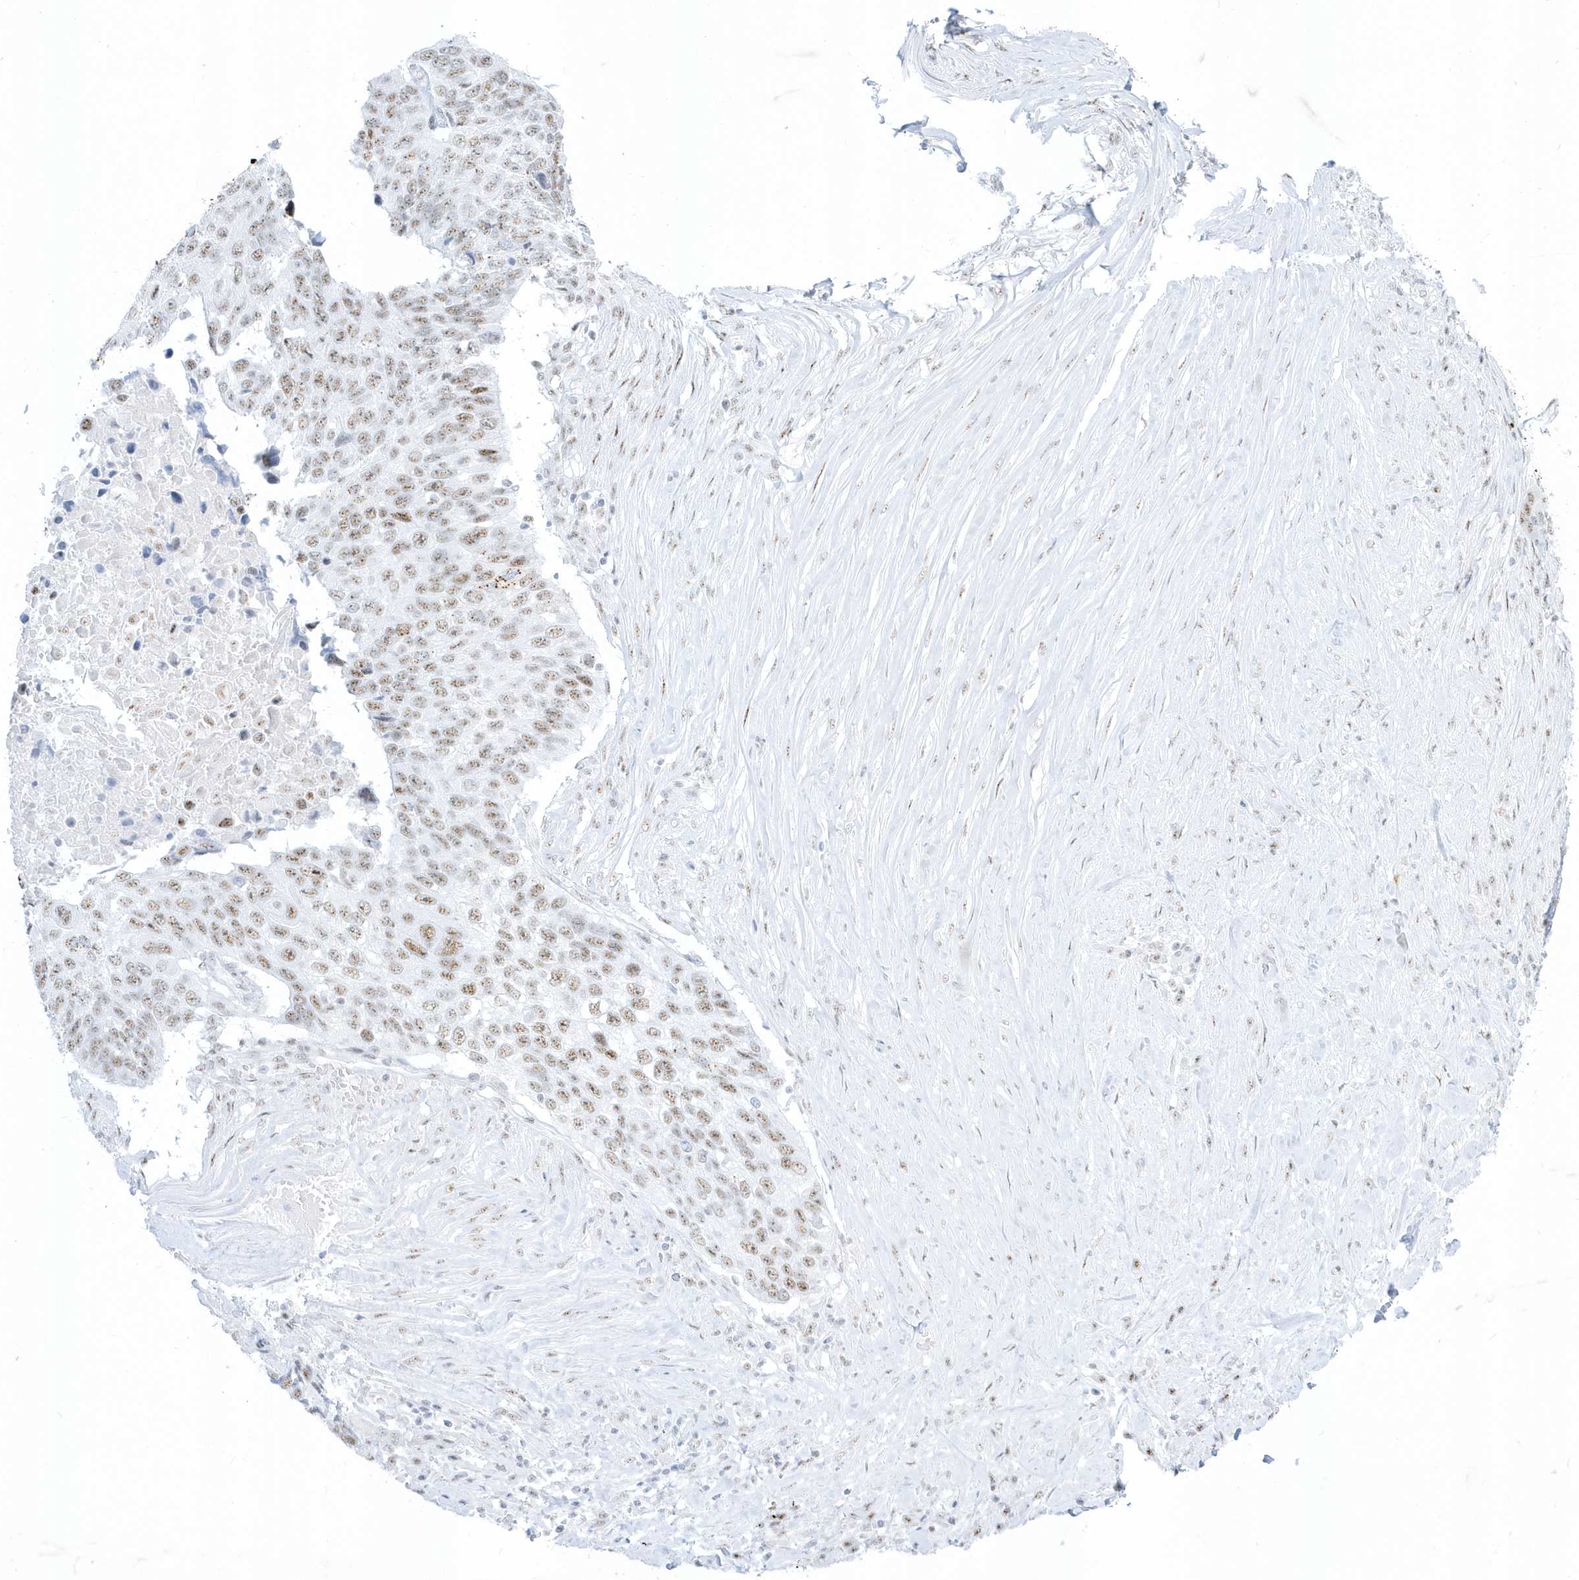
{"staining": {"intensity": "weak", "quantity": ">75%", "location": "nuclear"}, "tissue": "lung cancer", "cell_type": "Tumor cells", "image_type": "cancer", "snomed": [{"axis": "morphology", "description": "Squamous cell carcinoma, NOS"}, {"axis": "topography", "description": "Lung"}], "caption": "Weak nuclear protein expression is present in about >75% of tumor cells in squamous cell carcinoma (lung). Using DAB (brown) and hematoxylin (blue) stains, captured at high magnification using brightfield microscopy.", "gene": "PLEKHN1", "patient": {"sex": "male", "age": 66}}